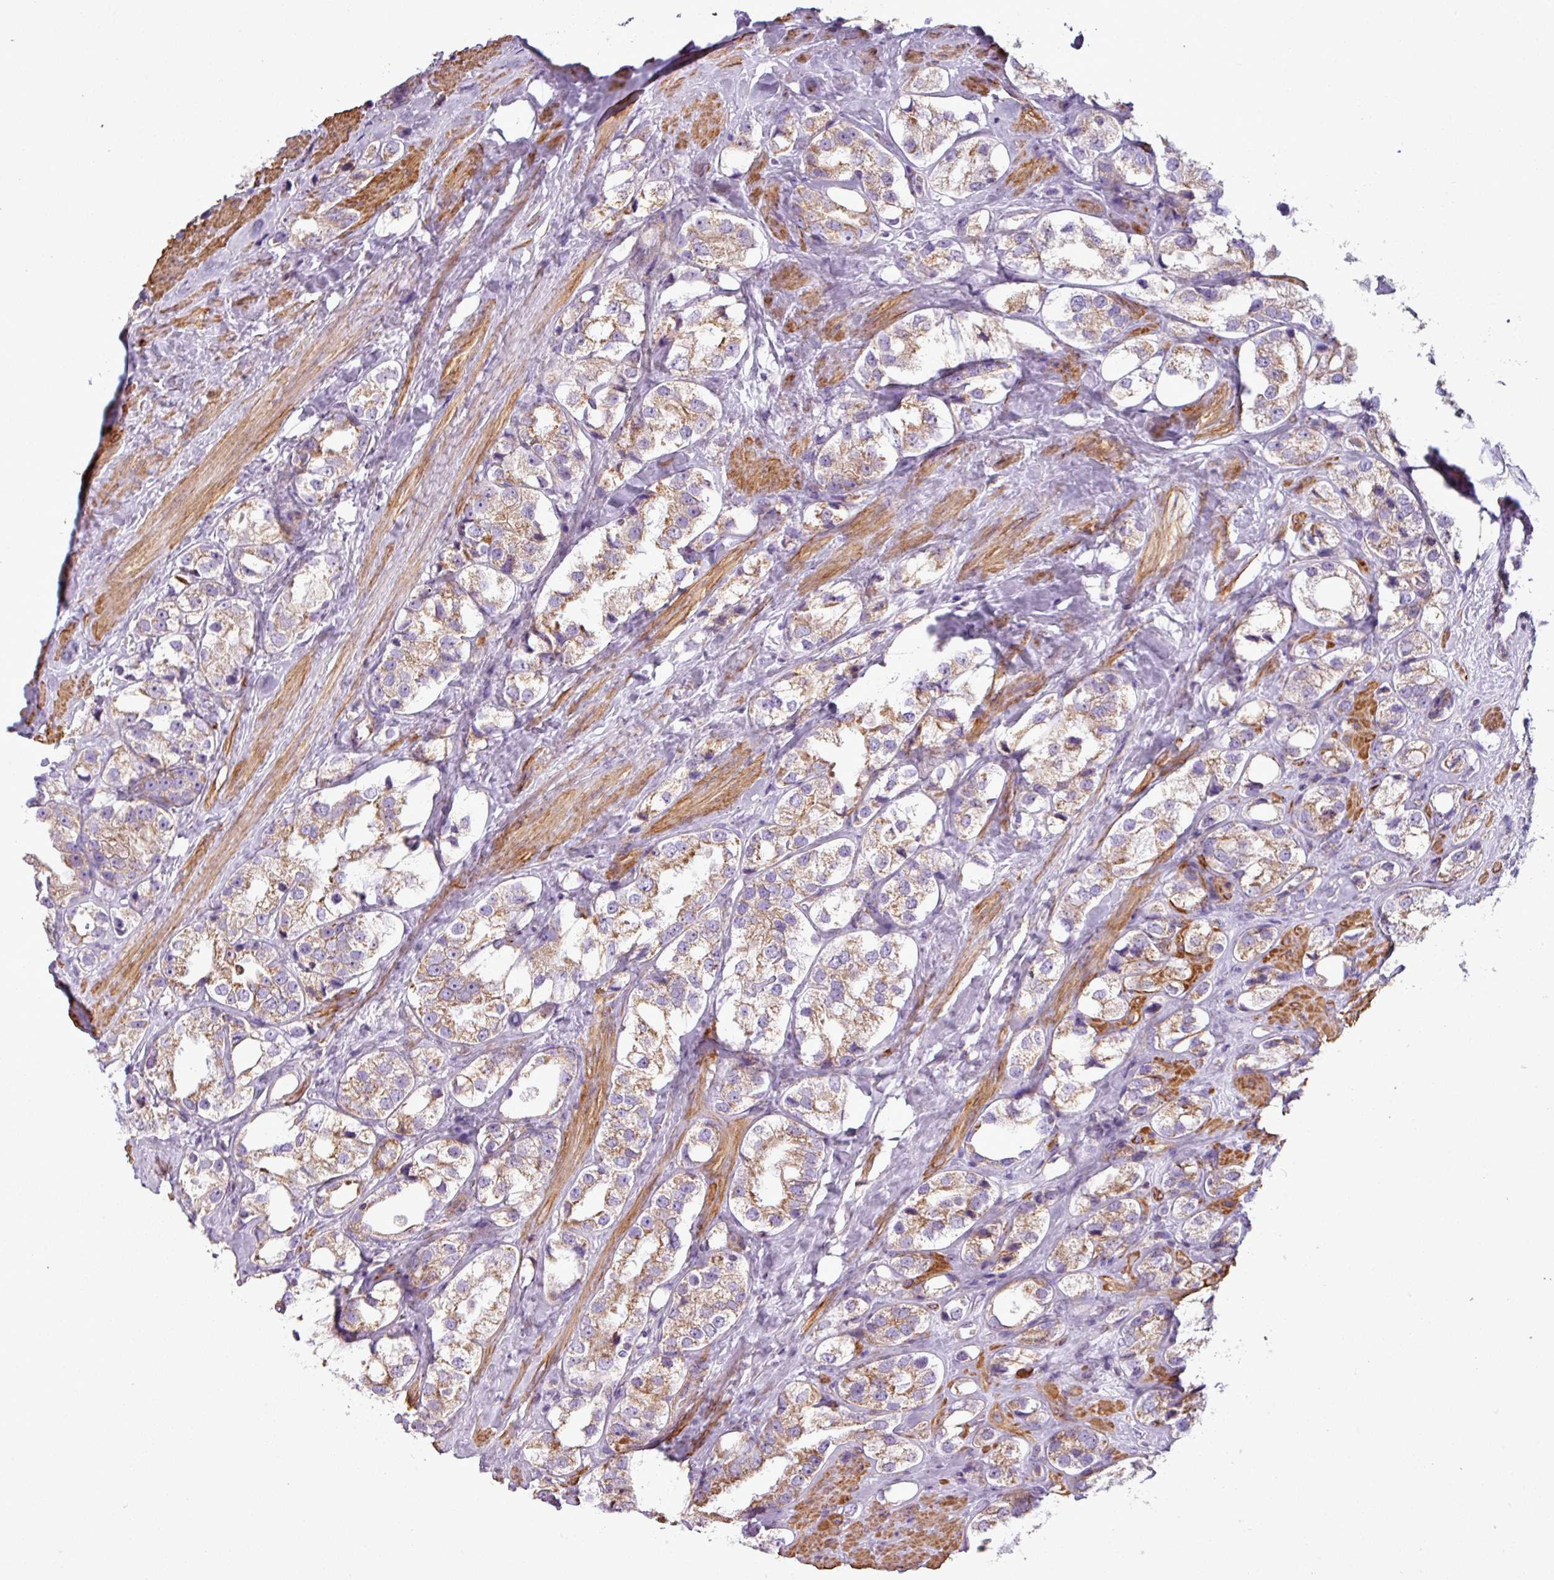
{"staining": {"intensity": "moderate", "quantity": ">75%", "location": "cytoplasmic/membranous"}, "tissue": "prostate cancer", "cell_type": "Tumor cells", "image_type": "cancer", "snomed": [{"axis": "morphology", "description": "Adenocarcinoma, NOS"}, {"axis": "topography", "description": "Prostate"}], "caption": "Immunohistochemical staining of human prostate adenocarcinoma exhibits moderate cytoplasmic/membranous protein positivity in approximately >75% of tumor cells.", "gene": "BTN2A2", "patient": {"sex": "male", "age": 79}}